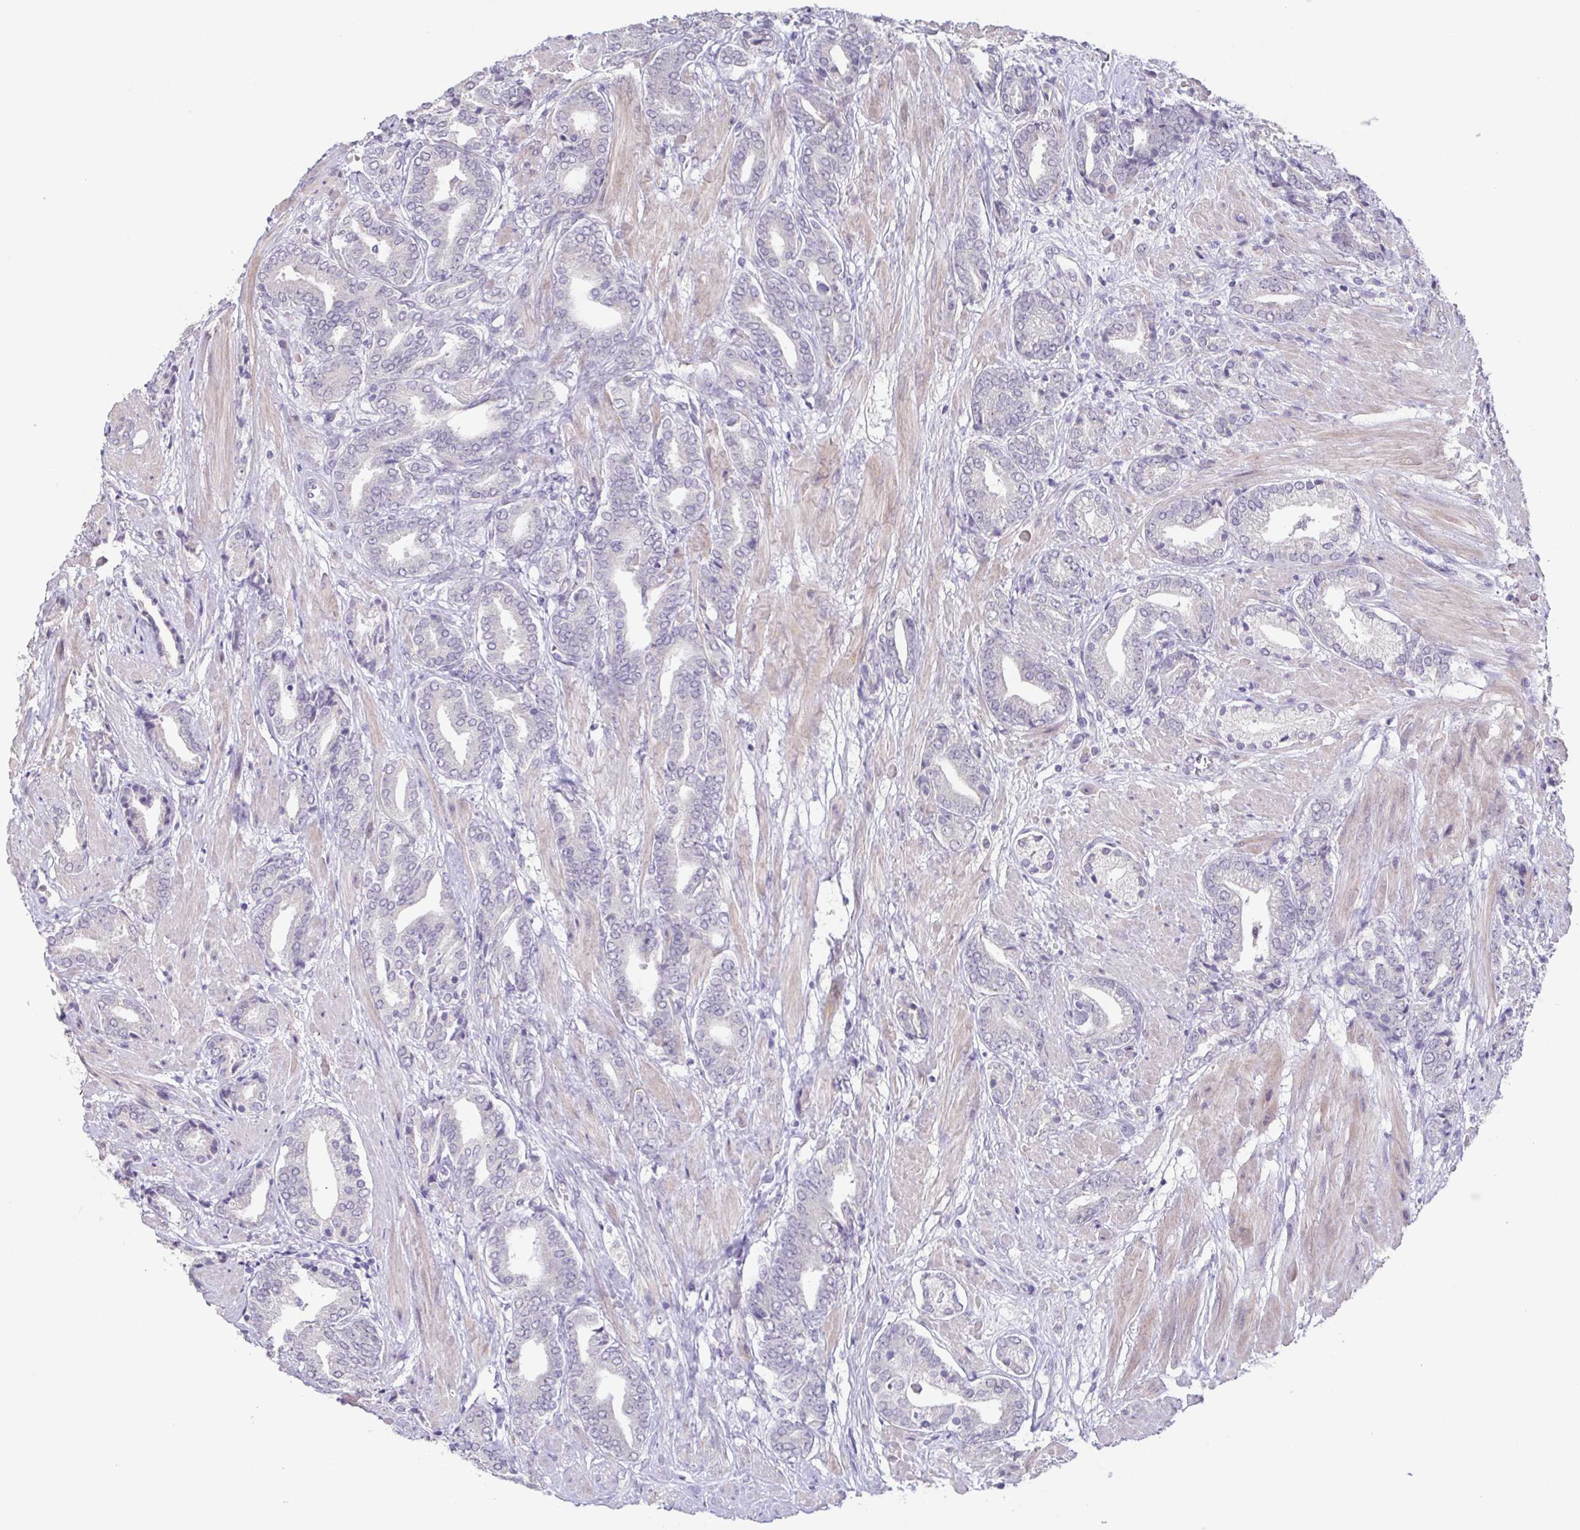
{"staining": {"intensity": "negative", "quantity": "none", "location": "none"}, "tissue": "prostate cancer", "cell_type": "Tumor cells", "image_type": "cancer", "snomed": [{"axis": "morphology", "description": "Adenocarcinoma, High grade"}, {"axis": "topography", "description": "Prostate"}], "caption": "Immunohistochemistry (IHC) image of human prostate cancer stained for a protein (brown), which exhibits no expression in tumor cells.", "gene": "GHRL", "patient": {"sex": "male", "age": 56}}